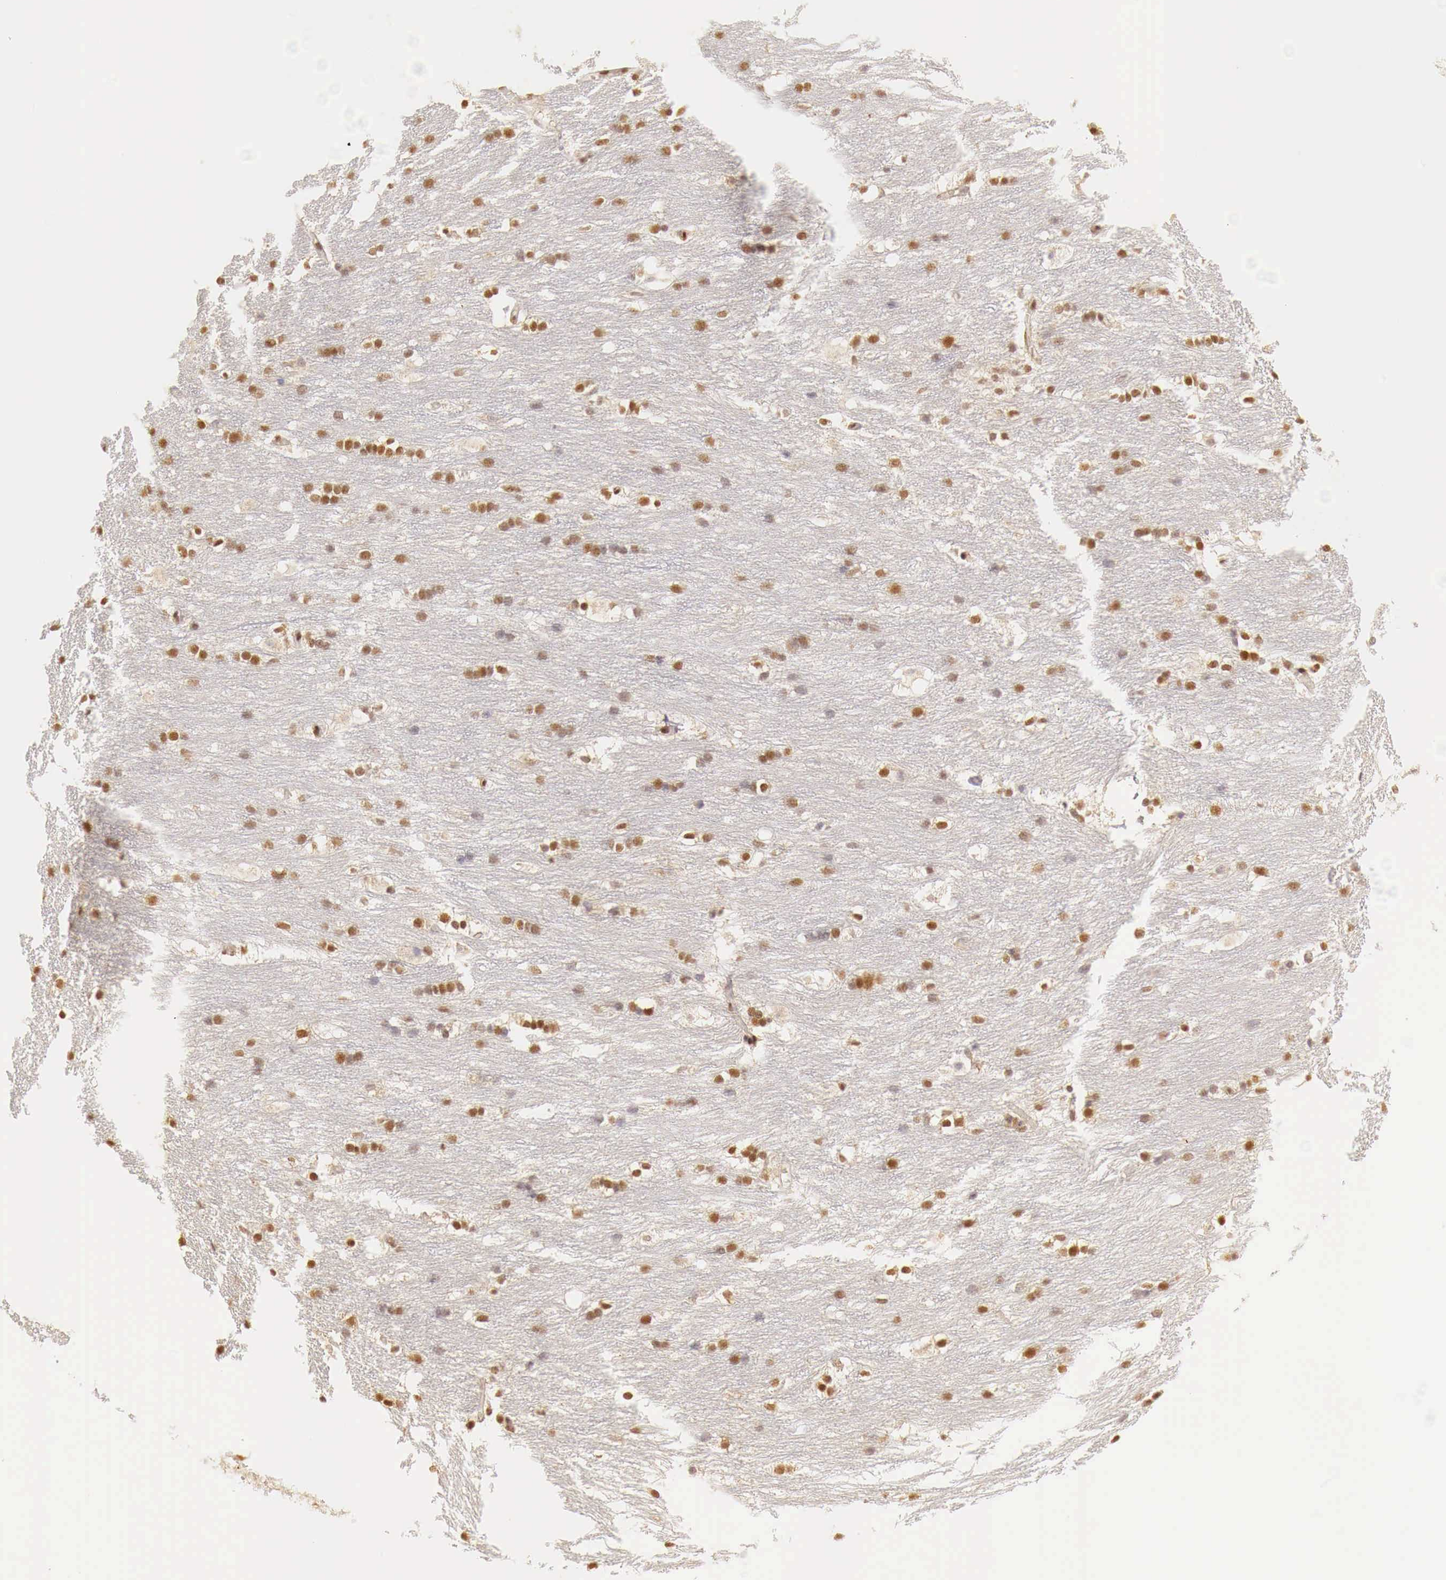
{"staining": {"intensity": "moderate", "quantity": ">75%", "location": "cytoplasmic/membranous,nuclear"}, "tissue": "caudate", "cell_type": "Glial cells", "image_type": "normal", "snomed": [{"axis": "morphology", "description": "Normal tissue, NOS"}, {"axis": "topography", "description": "Lateral ventricle wall"}], "caption": "Brown immunohistochemical staining in benign caudate shows moderate cytoplasmic/membranous,nuclear expression in approximately >75% of glial cells.", "gene": "GPKOW", "patient": {"sex": "female", "age": 19}}